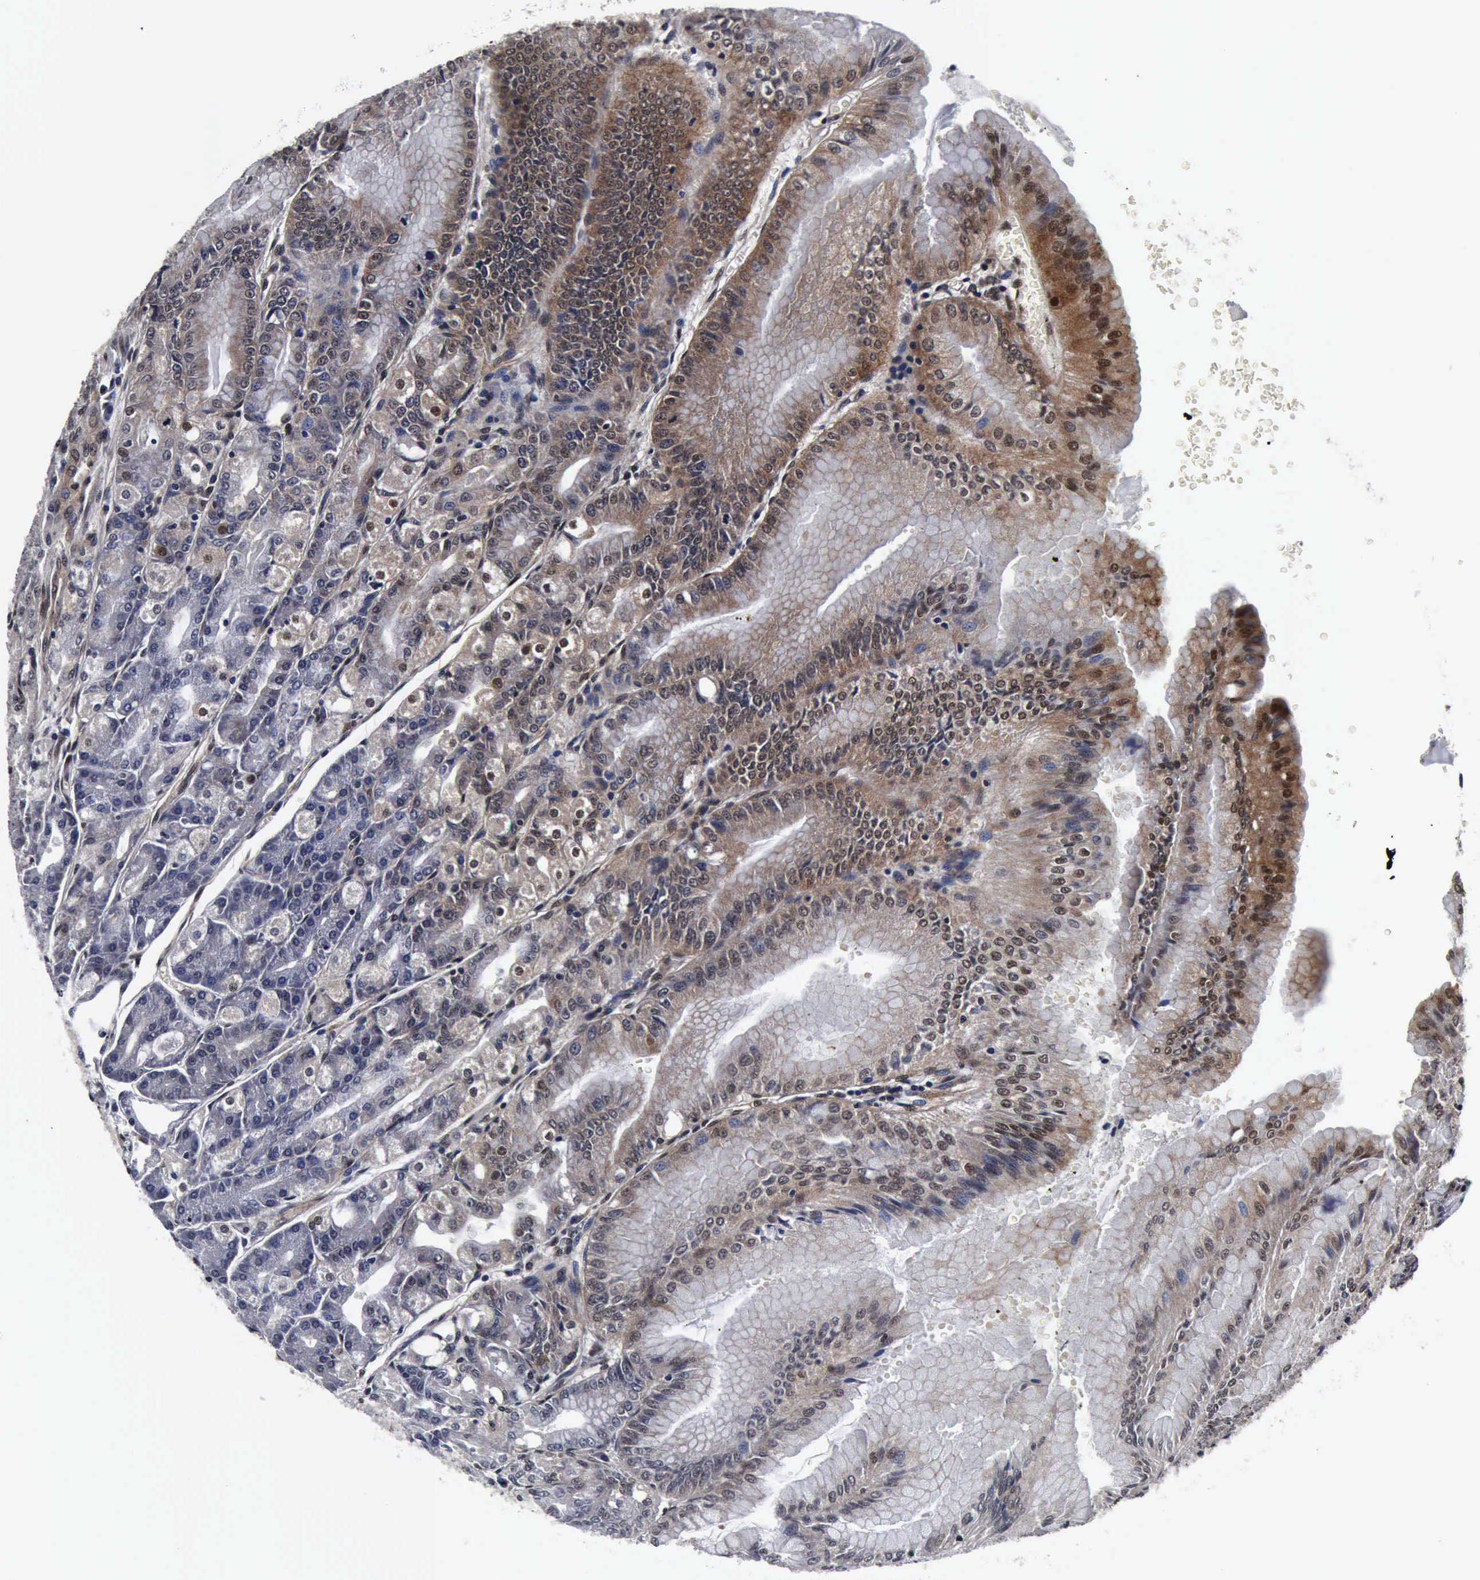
{"staining": {"intensity": "weak", "quantity": "25%-75%", "location": "cytoplasmic/membranous"}, "tissue": "stomach", "cell_type": "Glandular cells", "image_type": "normal", "snomed": [{"axis": "morphology", "description": "Normal tissue, NOS"}, {"axis": "topography", "description": "Stomach, lower"}], "caption": "An IHC micrograph of normal tissue is shown. Protein staining in brown labels weak cytoplasmic/membranous positivity in stomach within glandular cells. (Brightfield microscopy of DAB IHC at high magnification).", "gene": "UBC", "patient": {"sex": "male", "age": 71}}